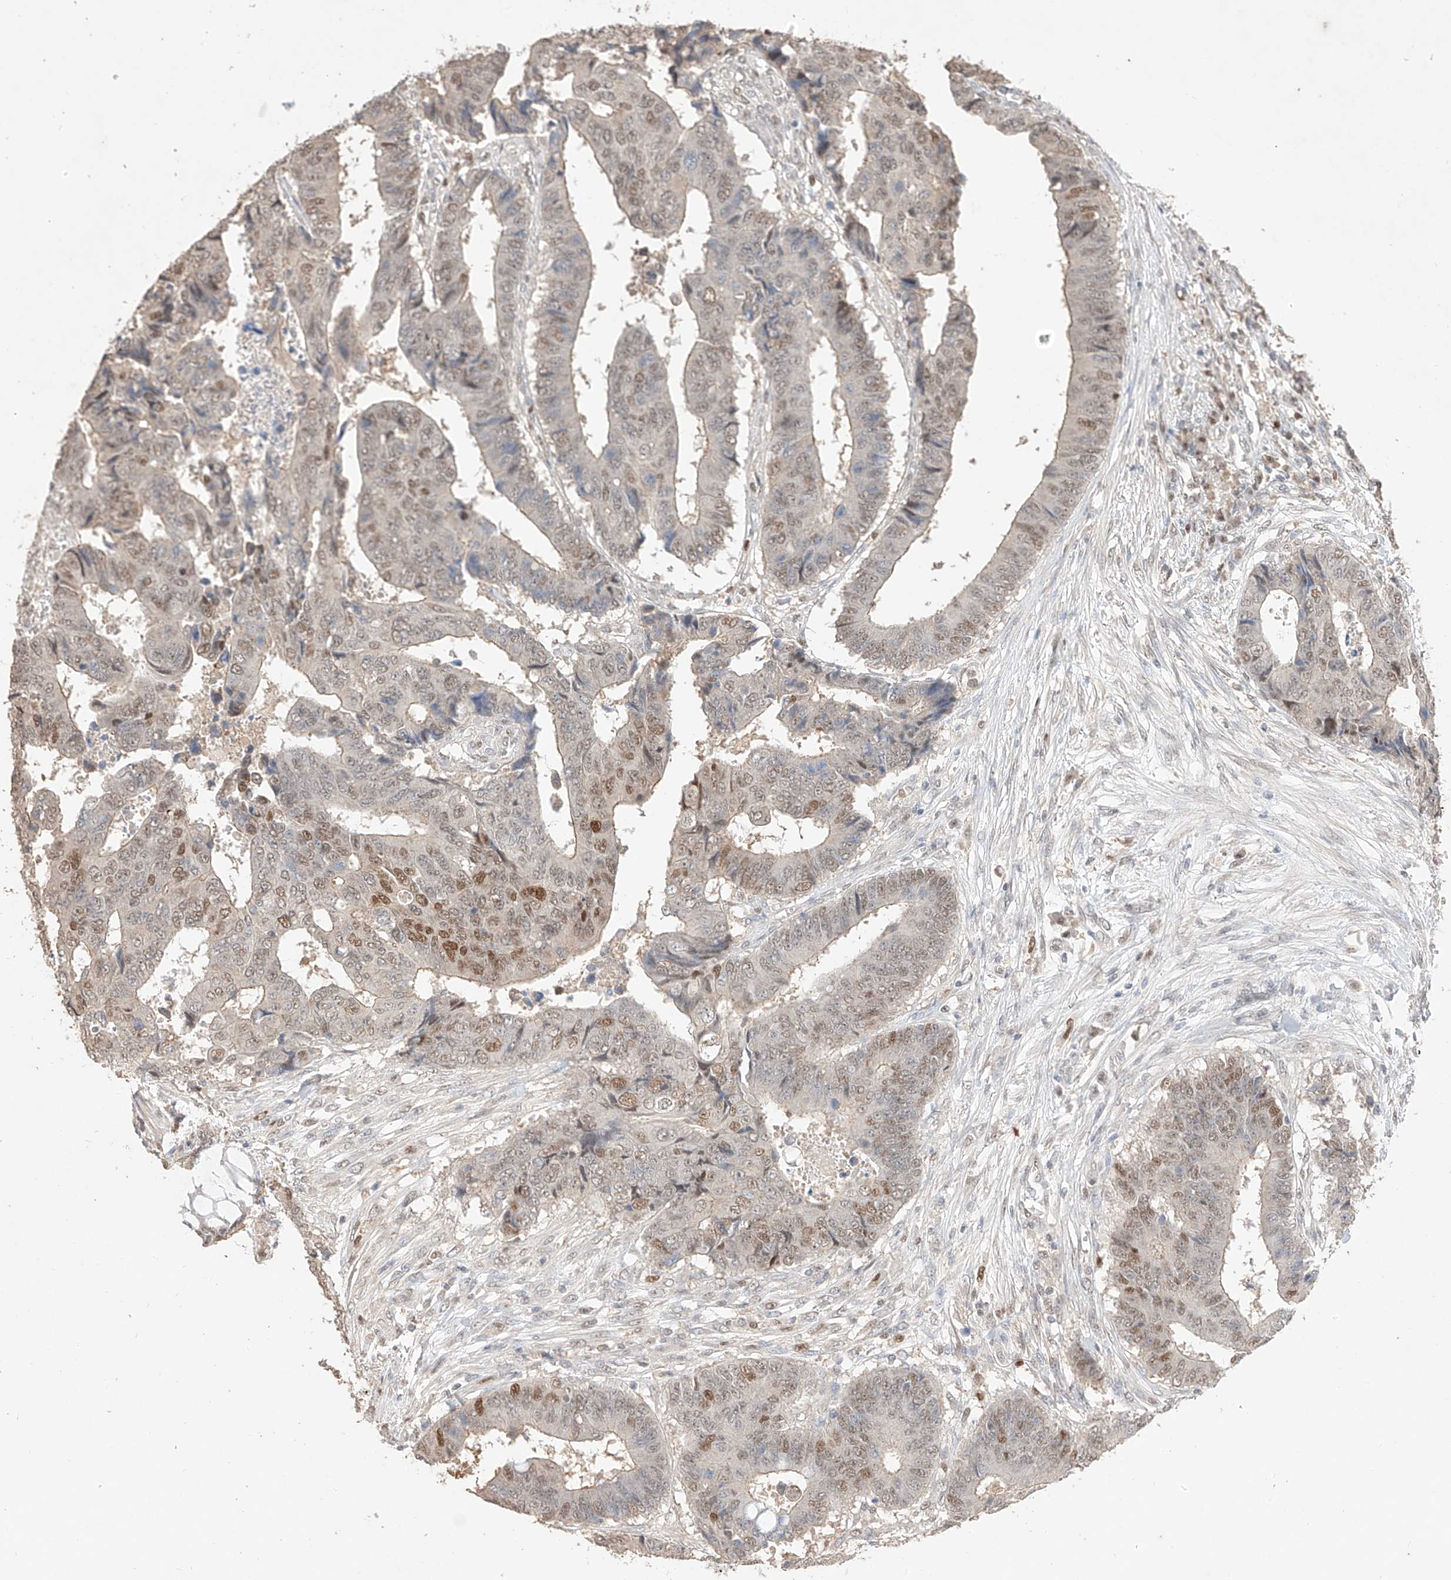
{"staining": {"intensity": "moderate", "quantity": "25%-75%", "location": "nuclear"}, "tissue": "colorectal cancer", "cell_type": "Tumor cells", "image_type": "cancer", "snomed": [{"axis": "morphology", "description": "Adenocarcinoma, NOS"}, {"axis": "topography", "description": "Rectum"}], "caption": "Colorectal adenocarcinoma stained with a protein marker exhibits moderate staining in tumor cells.", "gene": "APIP", "patient": {"sex": "male", "age": 84}}